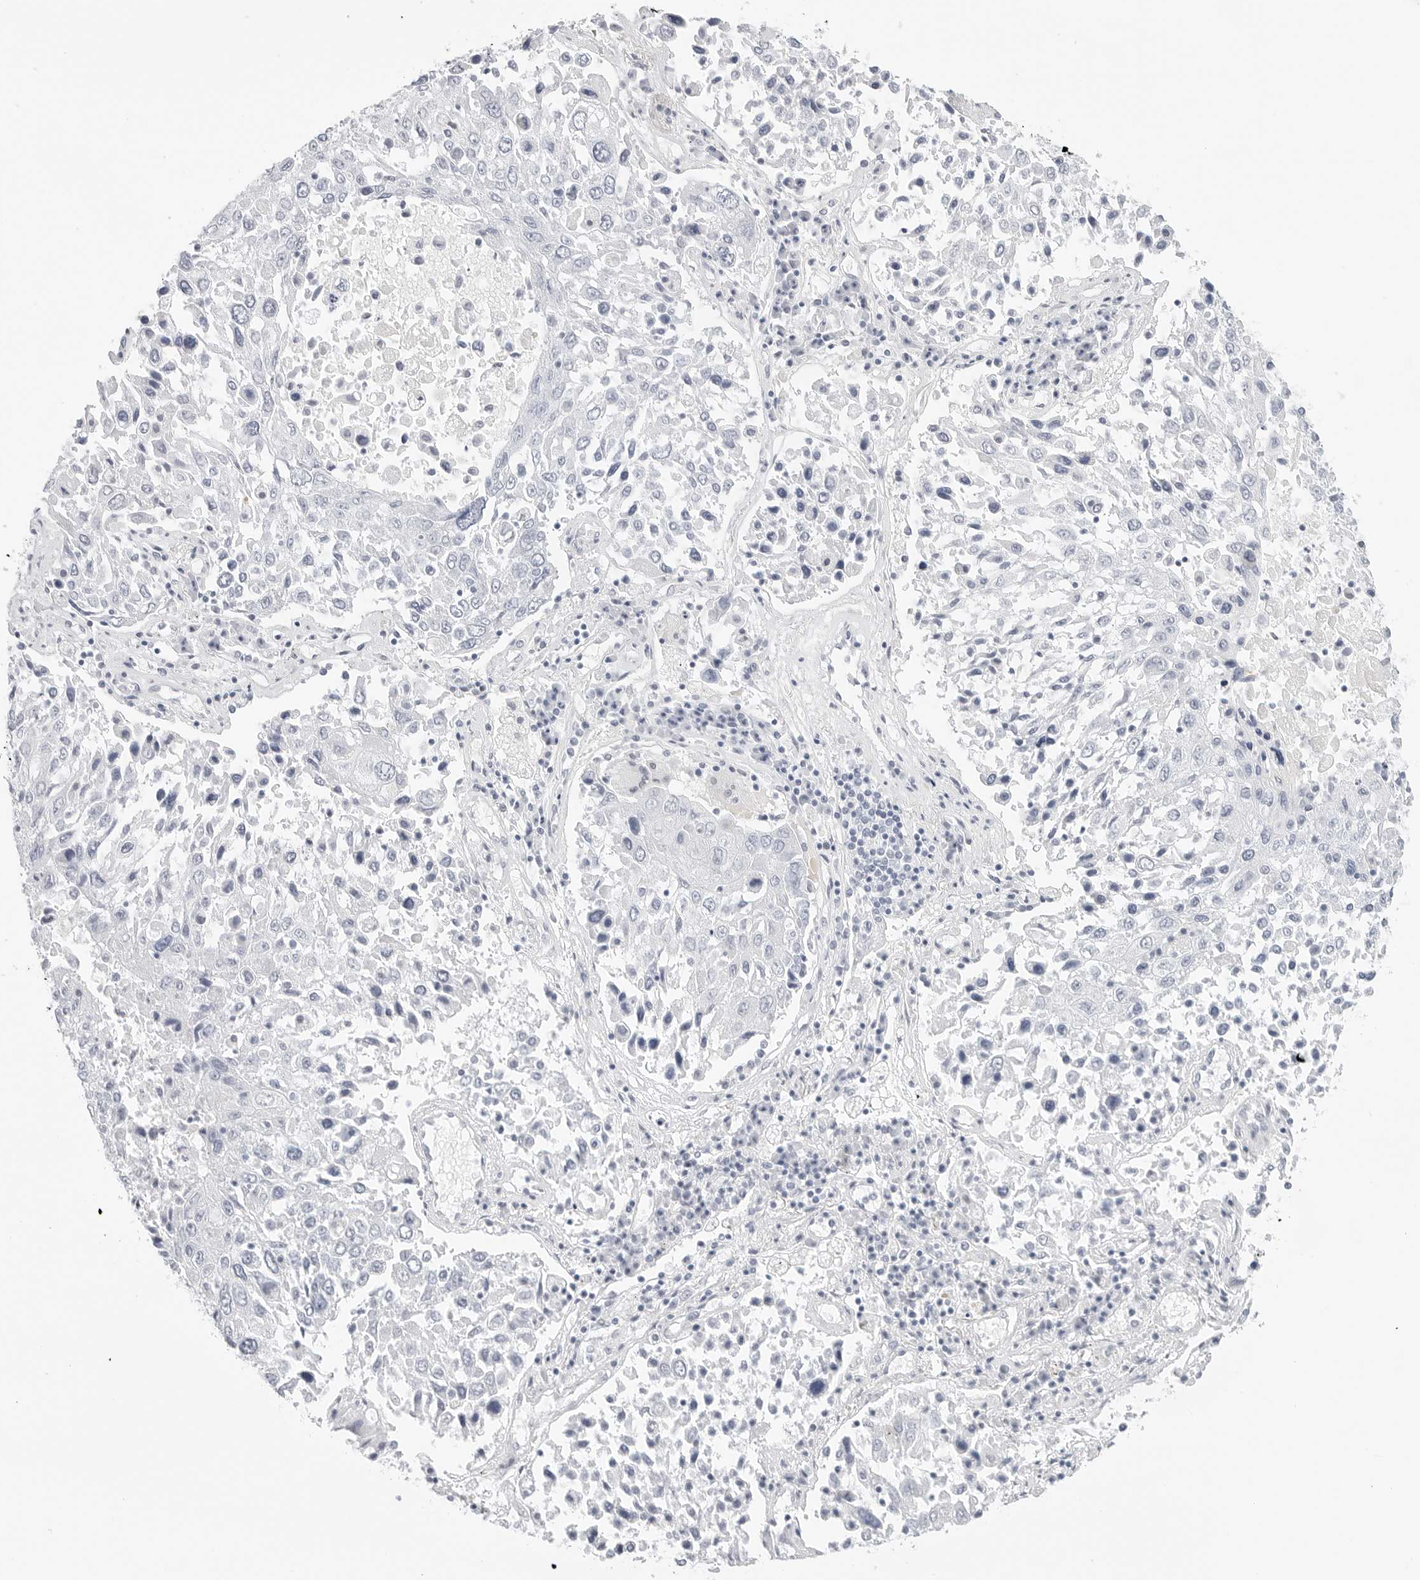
{"staining": {"intensity": "negative", "quantity": "none", "location": "none"}, "tissue": "lung cancer", "cell_type": "Tumor cells", "image_type": "cancer", "snomed": [{"axis": "morphology", "description": "Squamous cell carcinoma, NOS"}, {"axis": "topography", "description": "Lung"}], "caption": "Tumor cells are negative for protein expression in human squamous cell carcinoma (lung).", "gene": "HMGCS2", "patient": {"sex": "male", "age": 65}}